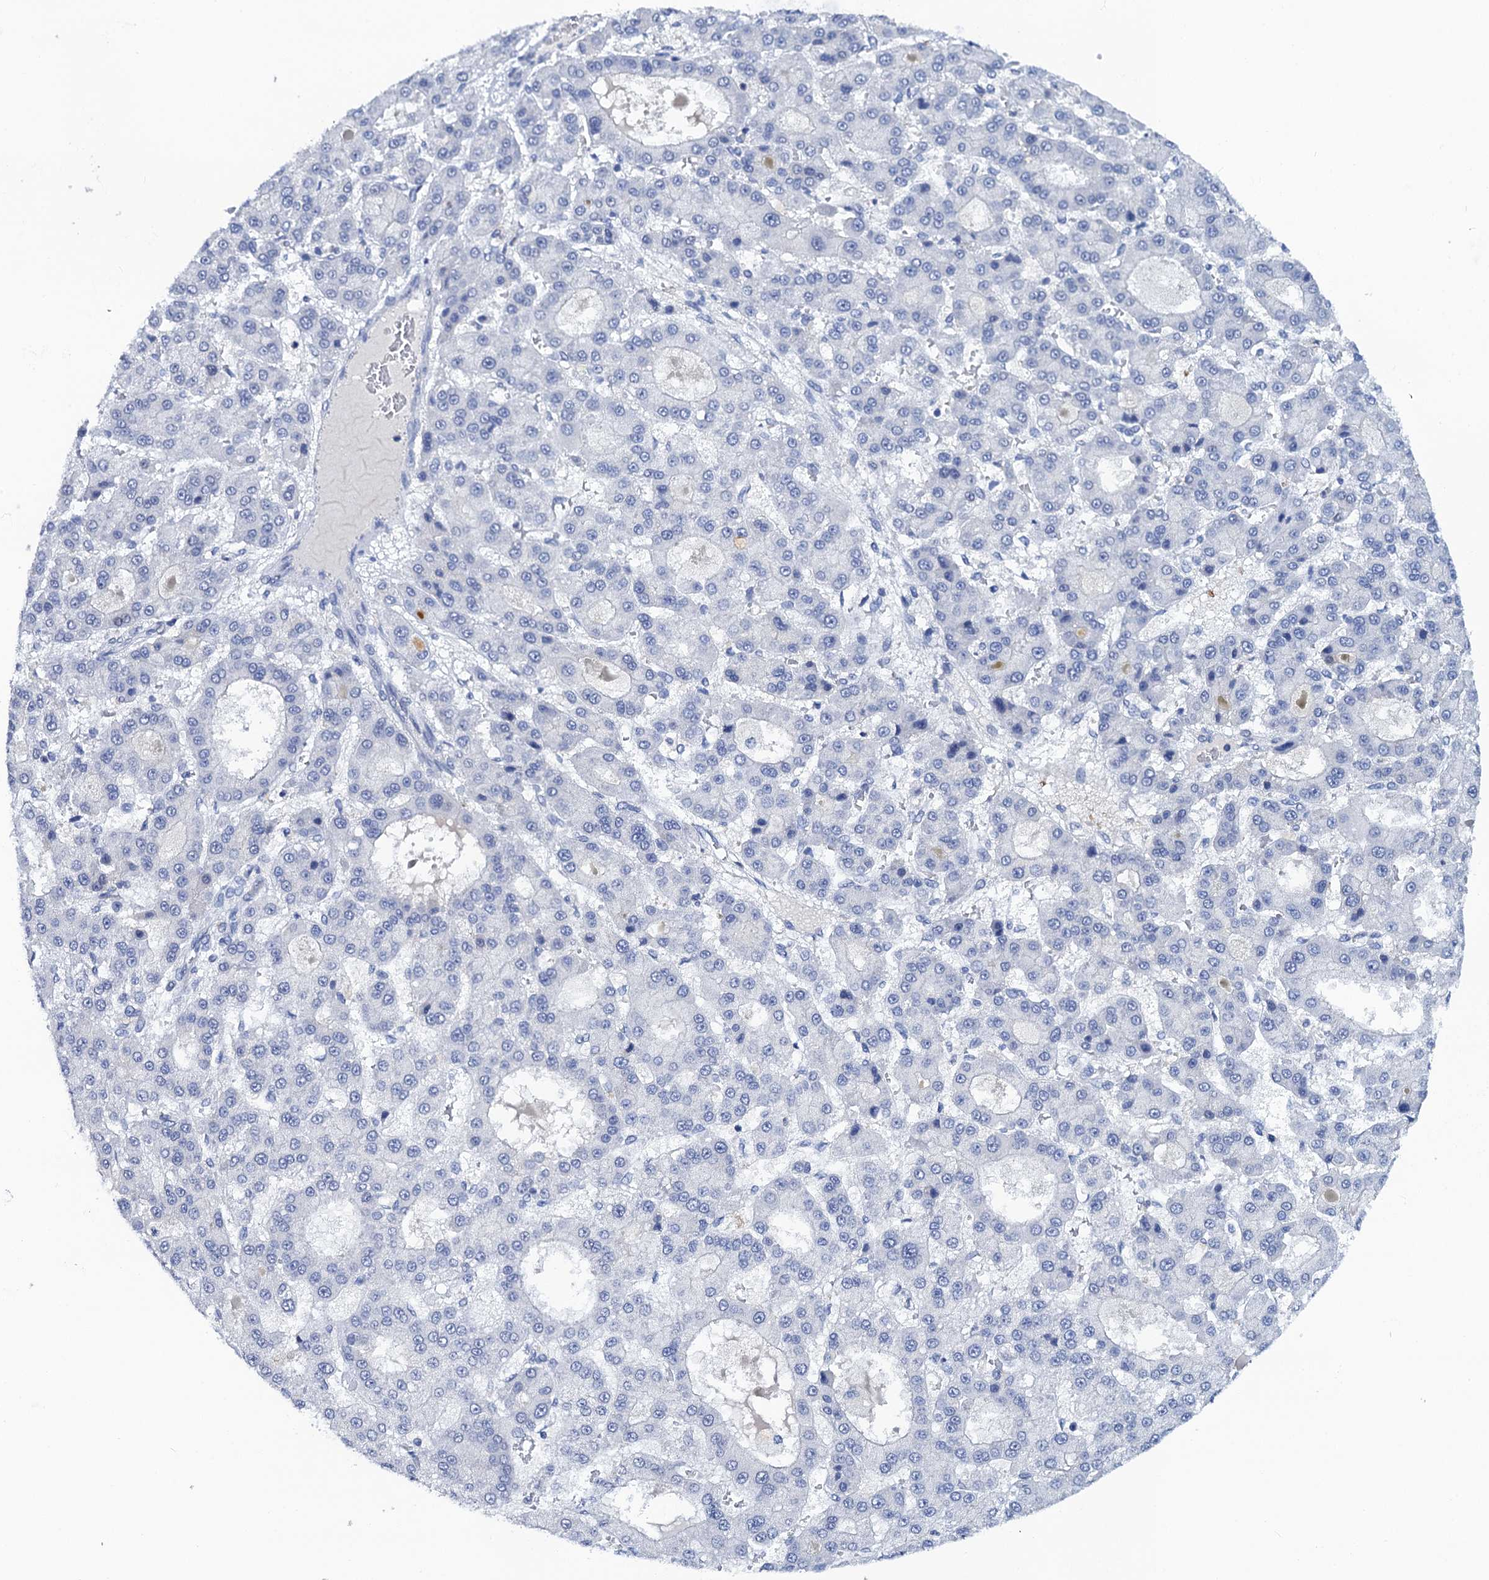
{"staining": {"intensity": "negative", "quantity": "none", "location": "none"}, "tissue": "liver cancer", "cell_type": "Tumor cells", "image_type": "cancer", "snomed": [{"axis": "morphology", "description": "Carcinoma, Hepatocellular, NOS"}, {"axis": "topography", "description": "Liver"}], "caption": "This photomicrograph is of hepatocellular carcinoma (liver) stained with immunohistochemistry (IHC) to label a protein in brown with the nuclei are counter-stained blue. There is no staining in tumor cells.", "gene": "LYPD3", "patient": {"sex": "male", "age": 70}}